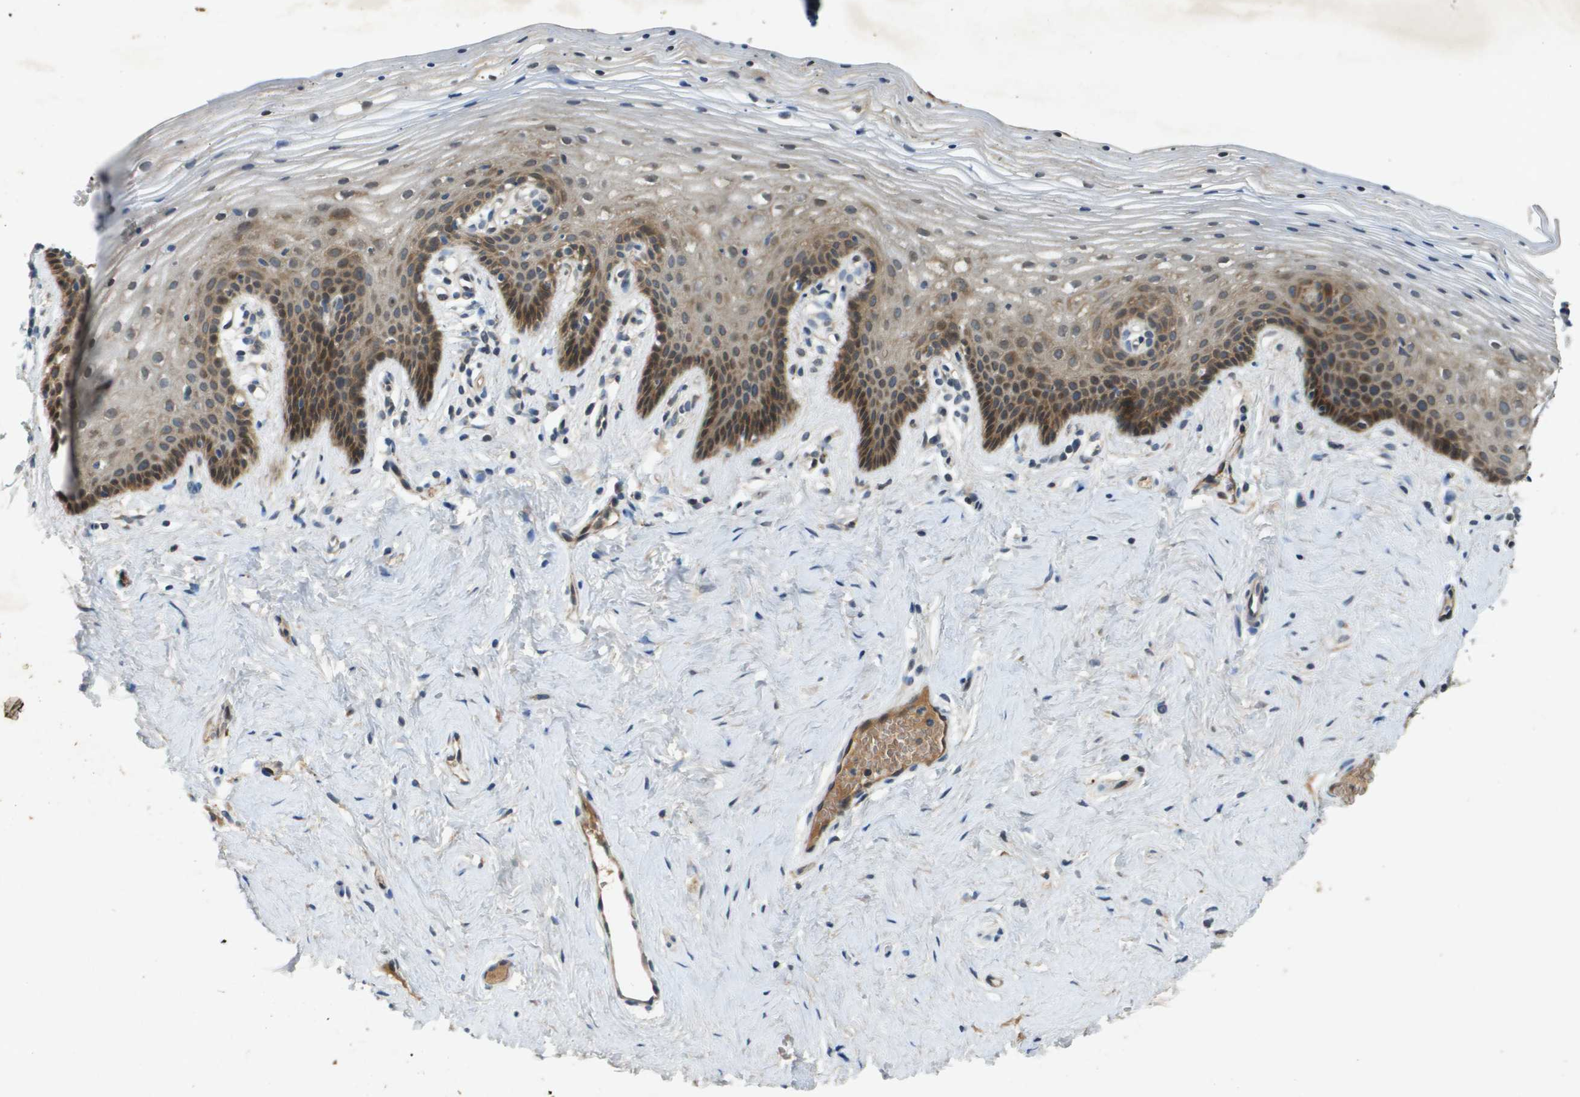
{"staining": {"intensity": "moderate", "quantity": ">75%", "location": "cytoplasmic/membranous"}, "tissue": "vagina", "cell_type": "Squamous epithelial cells", "image_type": "normal", "snomed": [{"axis": "morphology", "description": "Normal tissue, NOS"}, {"axis": "topography", "description": "Vagina"}], "caption": "DAB immunohistochemical staining of benign human vagina demonstrates moderate cytoplasmic/membranous protein positivity in approximately >75% of squamous epithelial cells. (brown staining indicates protein expression, while blue staining denotes nuclei).", "gene": "PGAP3", "patient": {"sex": "female", "age": 32}}